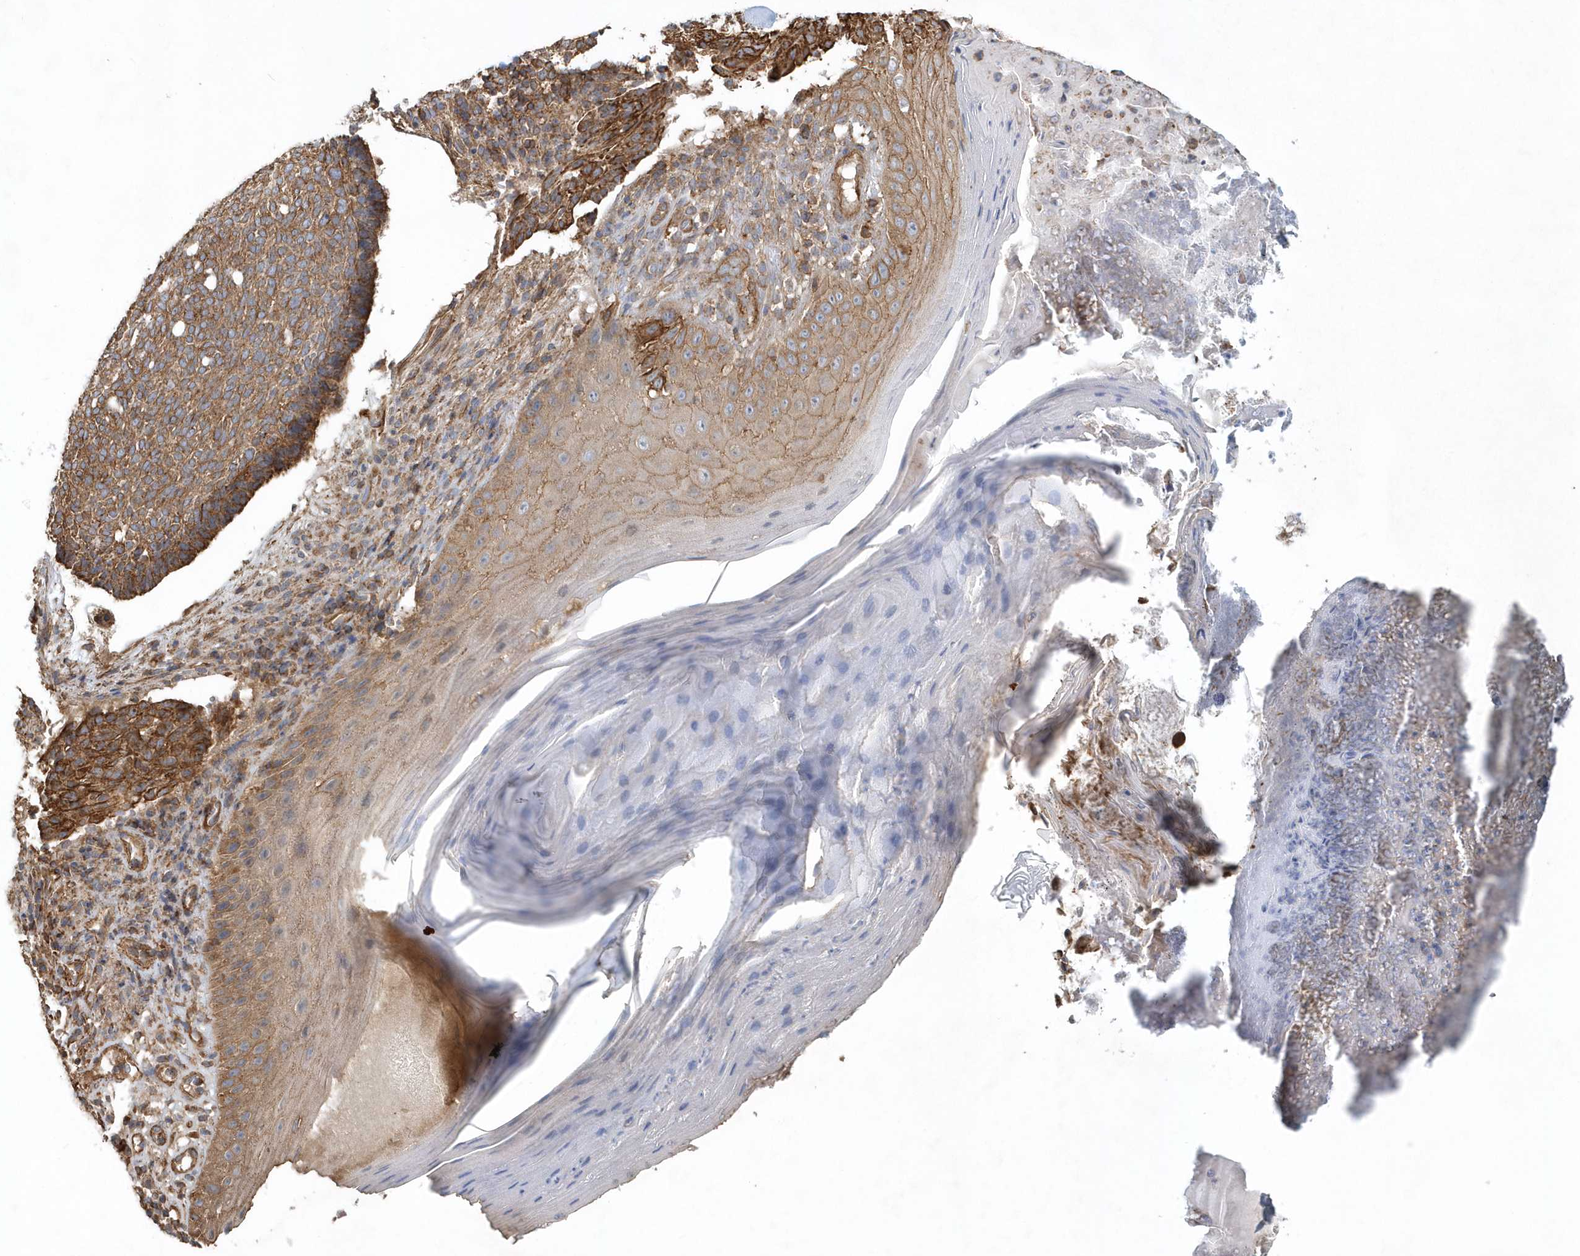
{"staining": {"intensity": "moderate", "quantity": ">75%", "location": "cytoplasmic/membranous"}, "tissue": "skin cancer", "cell_type": "Tumor cells", "image_type": "cancer", "snomed": [{"axis": "morphology", "description": "Normal tissue, NOS"}, {"axis": "morphology", "description": "Basal cell carcinoma"}, {"axis": "topography", "description": "Skin"}], "caption": "DAB immunohistochemical staining of human basal cell carcinoma (skin) exhibits moderate cytoplasmic/membranous protein expression in approximately >75% of tumor cells.", "gene": "MMUT", "patient": {"sex": "male", "age": 50}}